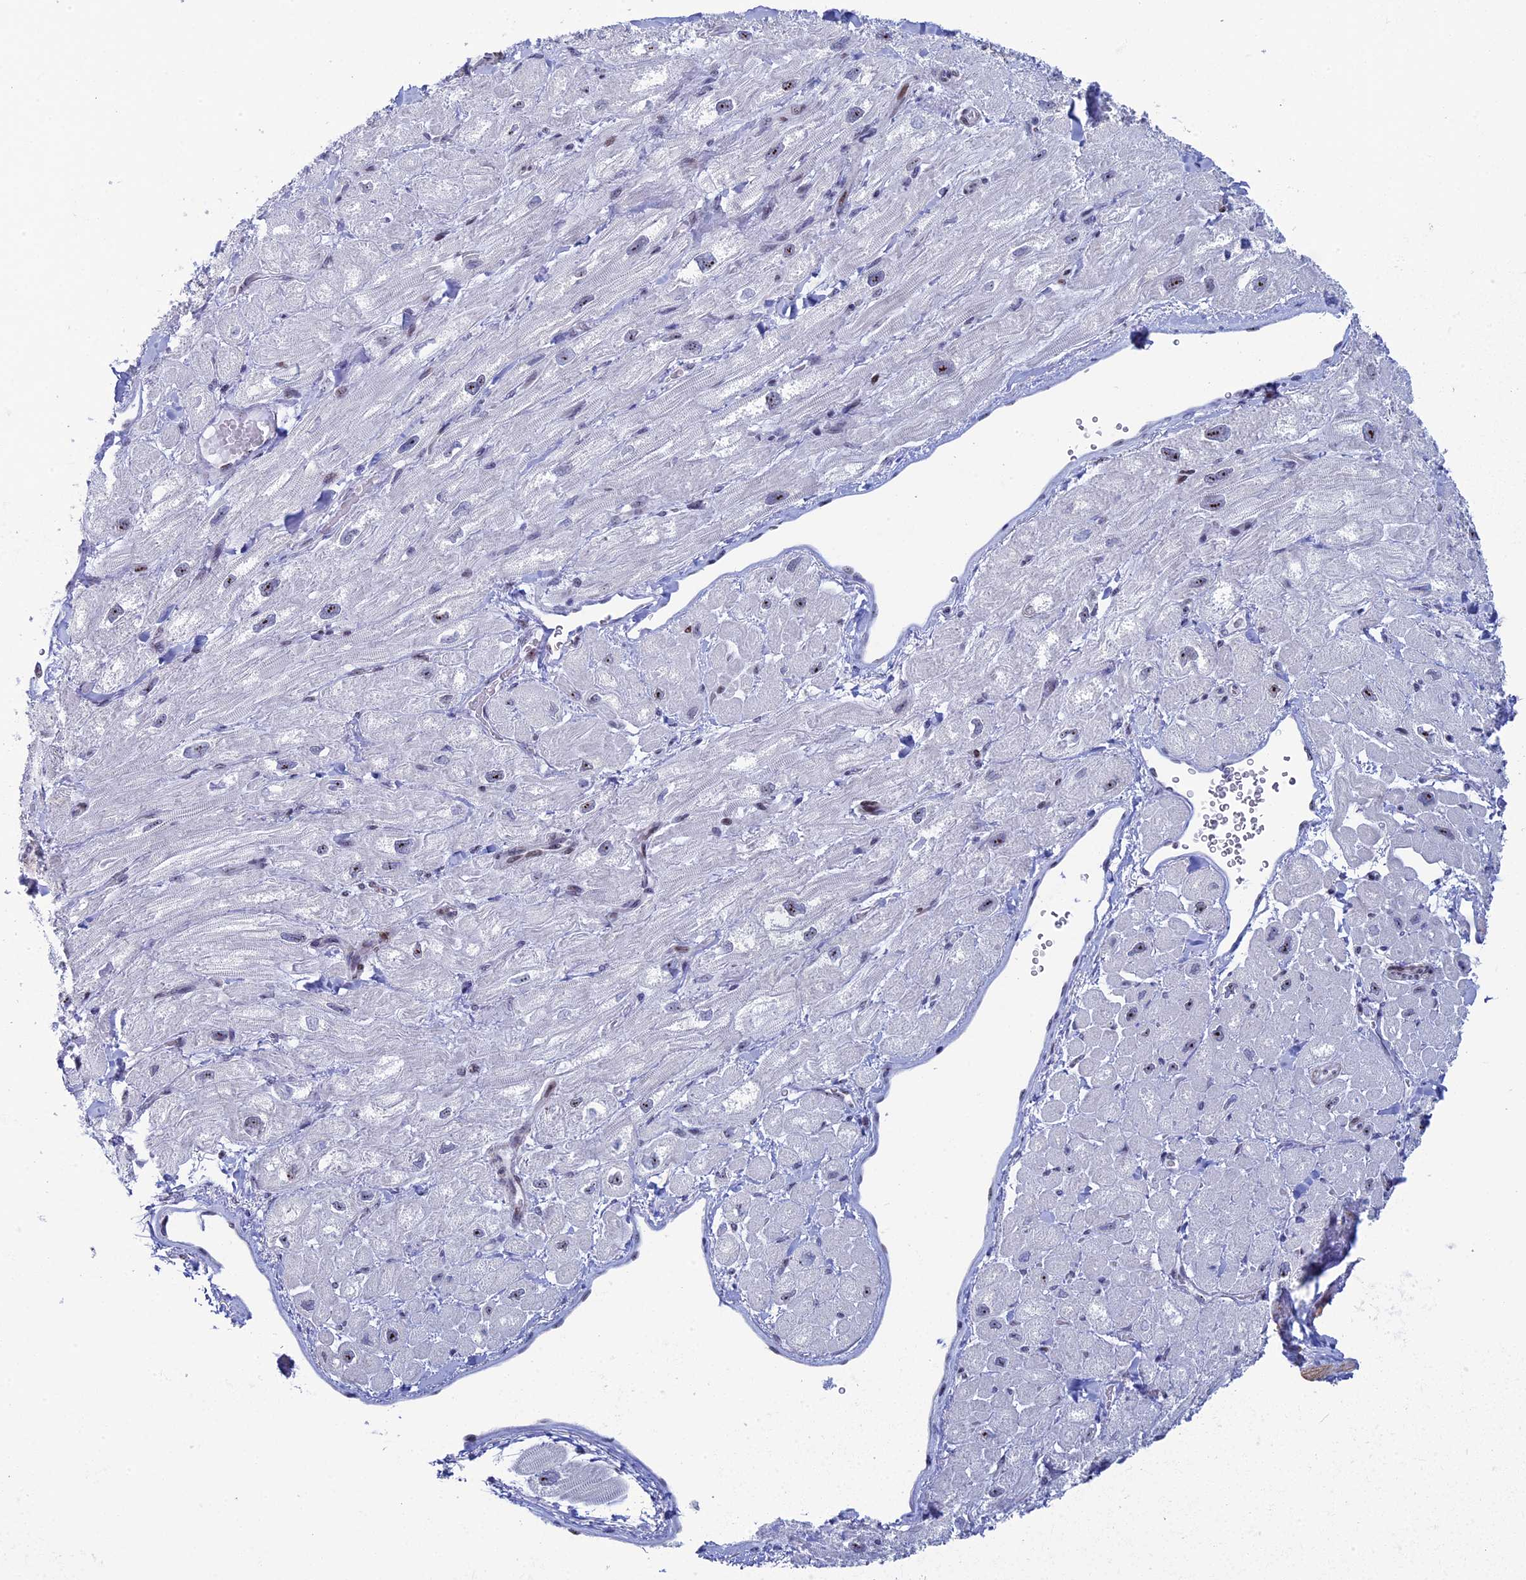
{"staining": {"intensity": "moderate", "quantity": "<25%", "location": "nuclear"}, "tissue": "heart muscle", "cell_type": "Cardiomyocytes", "image_type": "normal", "snomed": [{"axis": "morphology", "description": "Normal tissue, NOS"}, {"axis": "topography", "description": "Heart"}], "caption": "Normal heart muscle was stained to show a protein in brown. There is low levels of moderate nuclear positivity in approximately <25% of cardiomyocytes.", "gene": "CCDC86", "patient": {"sex": "male", "age": 65}}